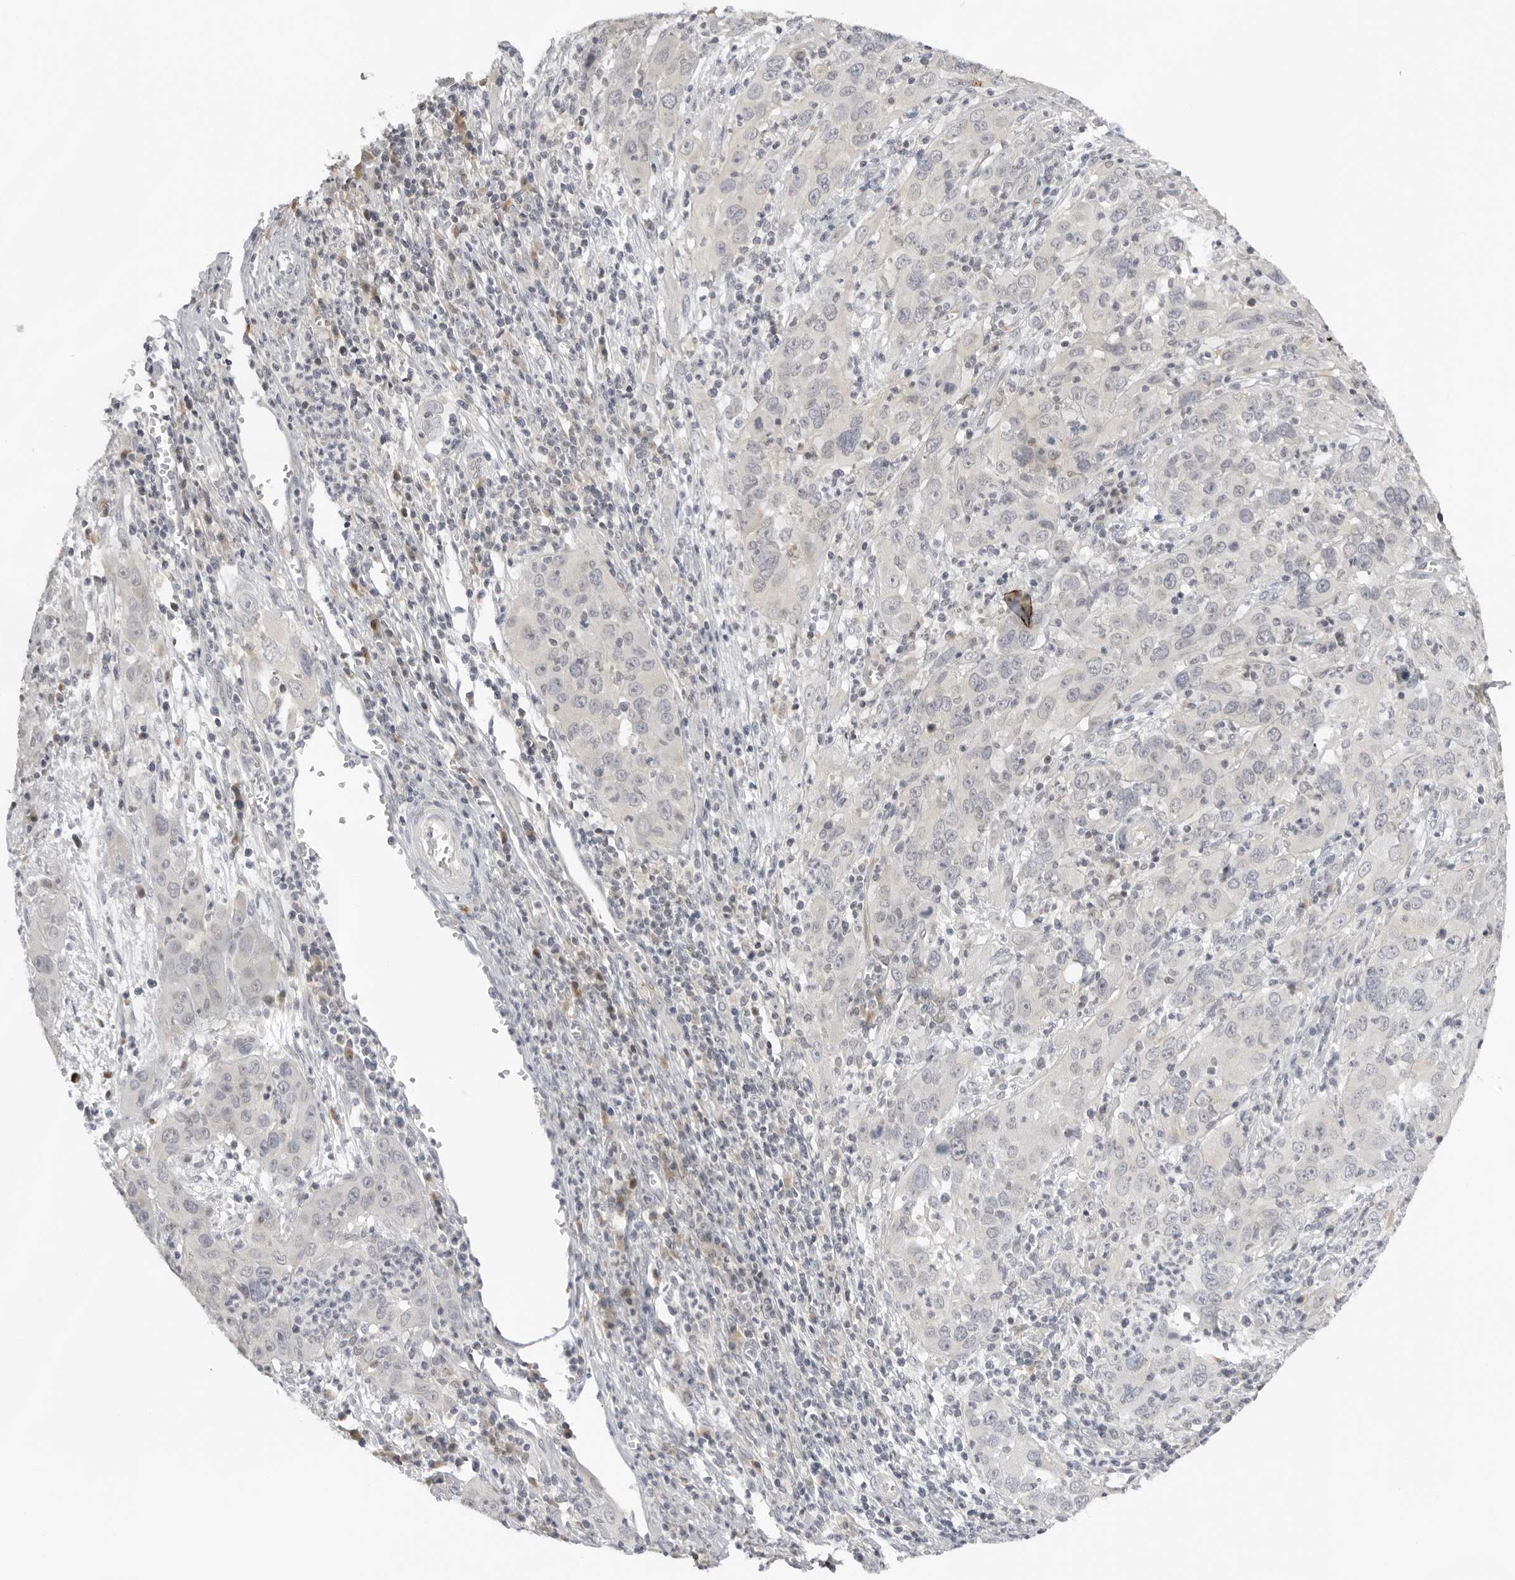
{"staining": {"intensity": "negative", "quantity": "none", "location": "none"}, "tissue": "cervical cancer", "cell_type": "Tumor cells", "image_type": "cancer", "snomed": [{"axis": "morphology", "description": "Squamous cell carcinoma, NOS"}, {"axis": "topography", "description": "Cervix"}], "caption": "Immunohistochemistry histopathology image of neoplastic tissue: human cervical cancer stained with DAB (3,3'-diaminobenzidine) demonstrates no significant protein staining in tumor cells.", "gene": "ACP6", "patient": {"sex": "female", "age": 32}}